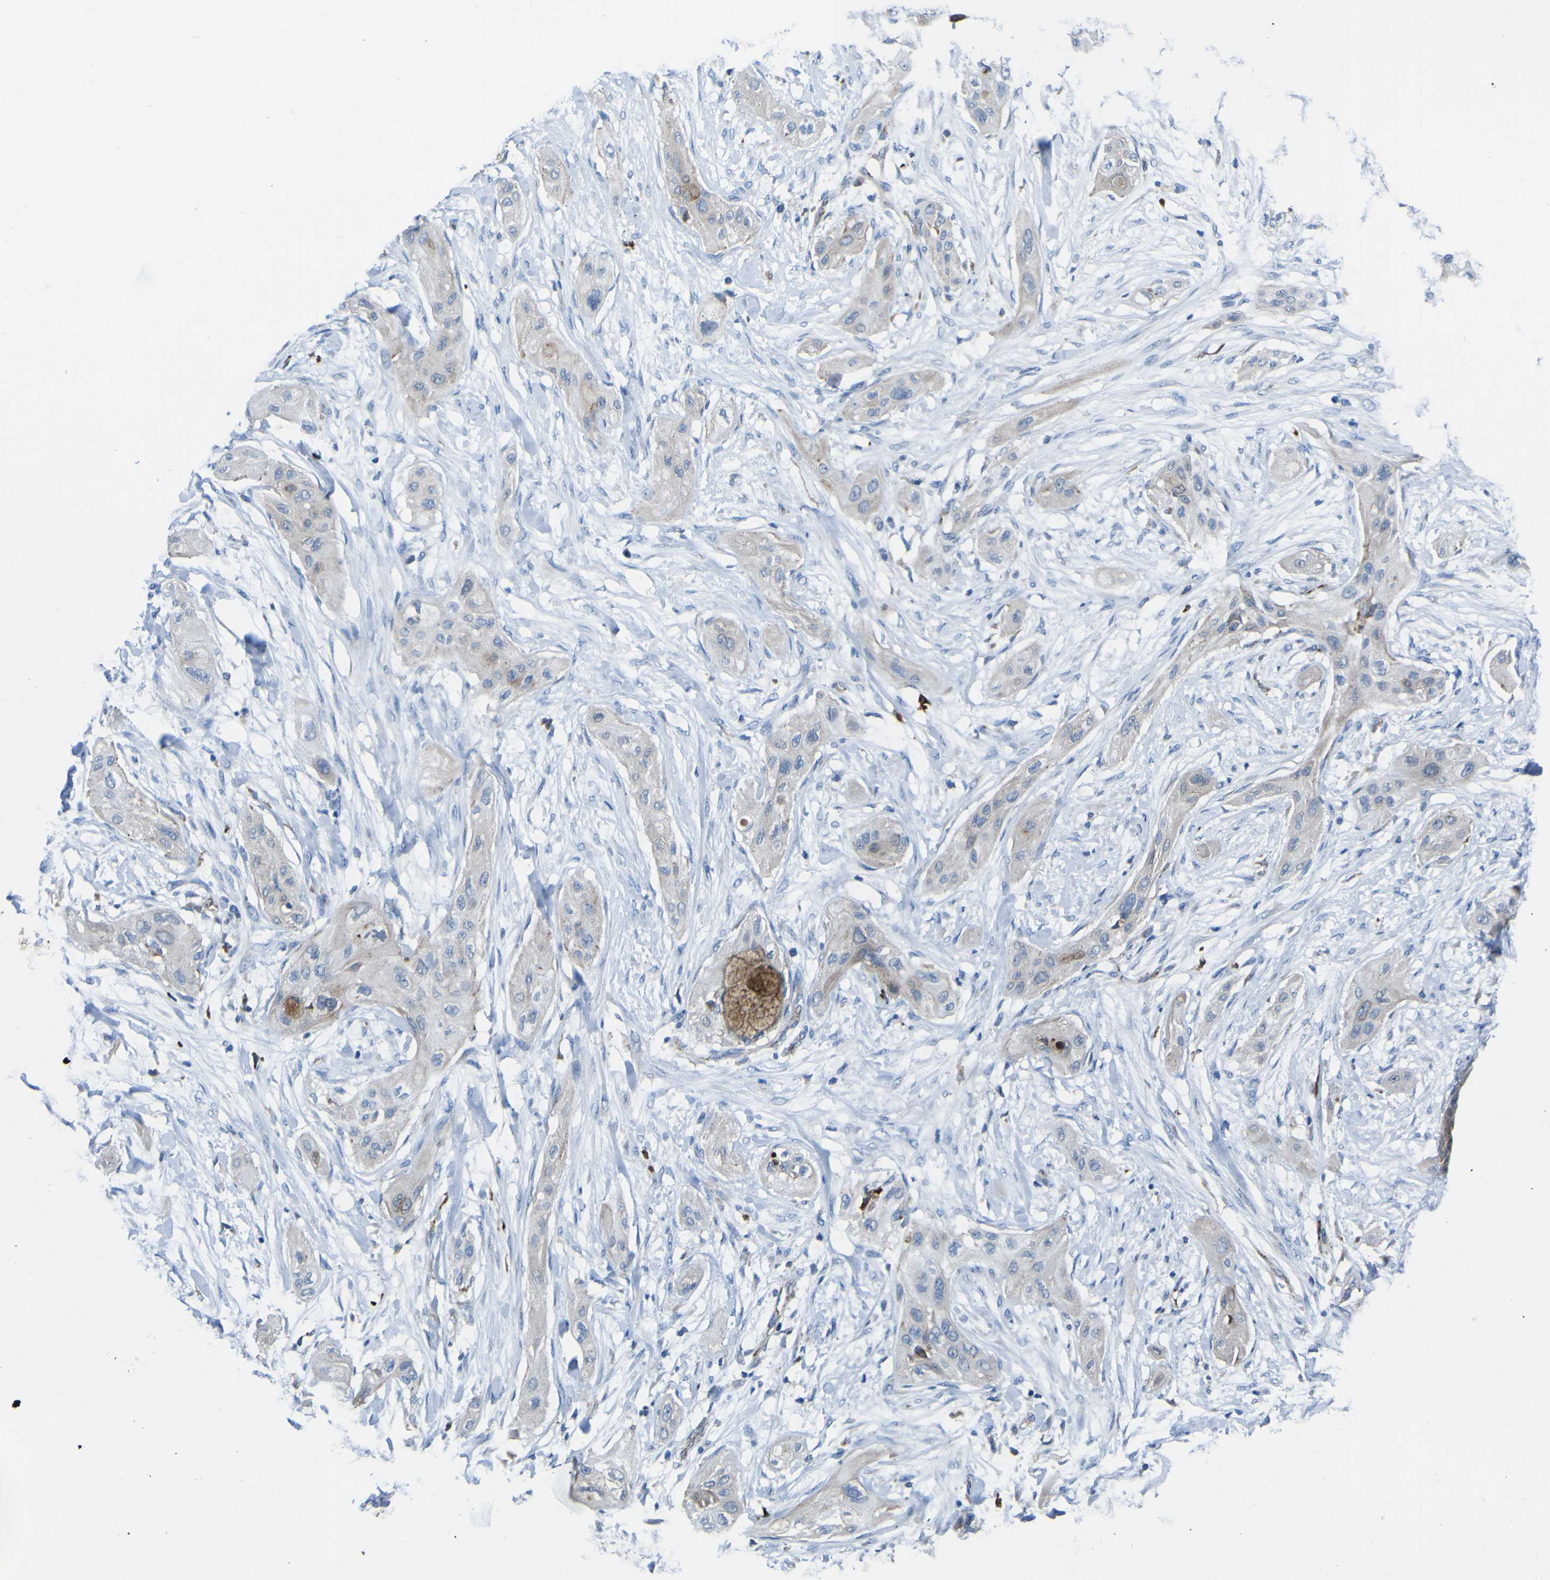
{"staining": {"intensity": "weak", "quantity": "<25%", "location": "cytoplasmic/membranous"}, "tissue": "lung cancer", "cell_type": "Tumor cells", "image_type": "cancer", "snomed": [{"axis": "morphology", "description": "Squamous cell carcinoma, NOS"}, {"axis": "topography", "description": "Lung"}], "caption": "Protein analysis of lung cancer demonstrates no significant positivity in tumor cells.", "gene": "CST3", "patient": {"sex": "female", "age": 47}}